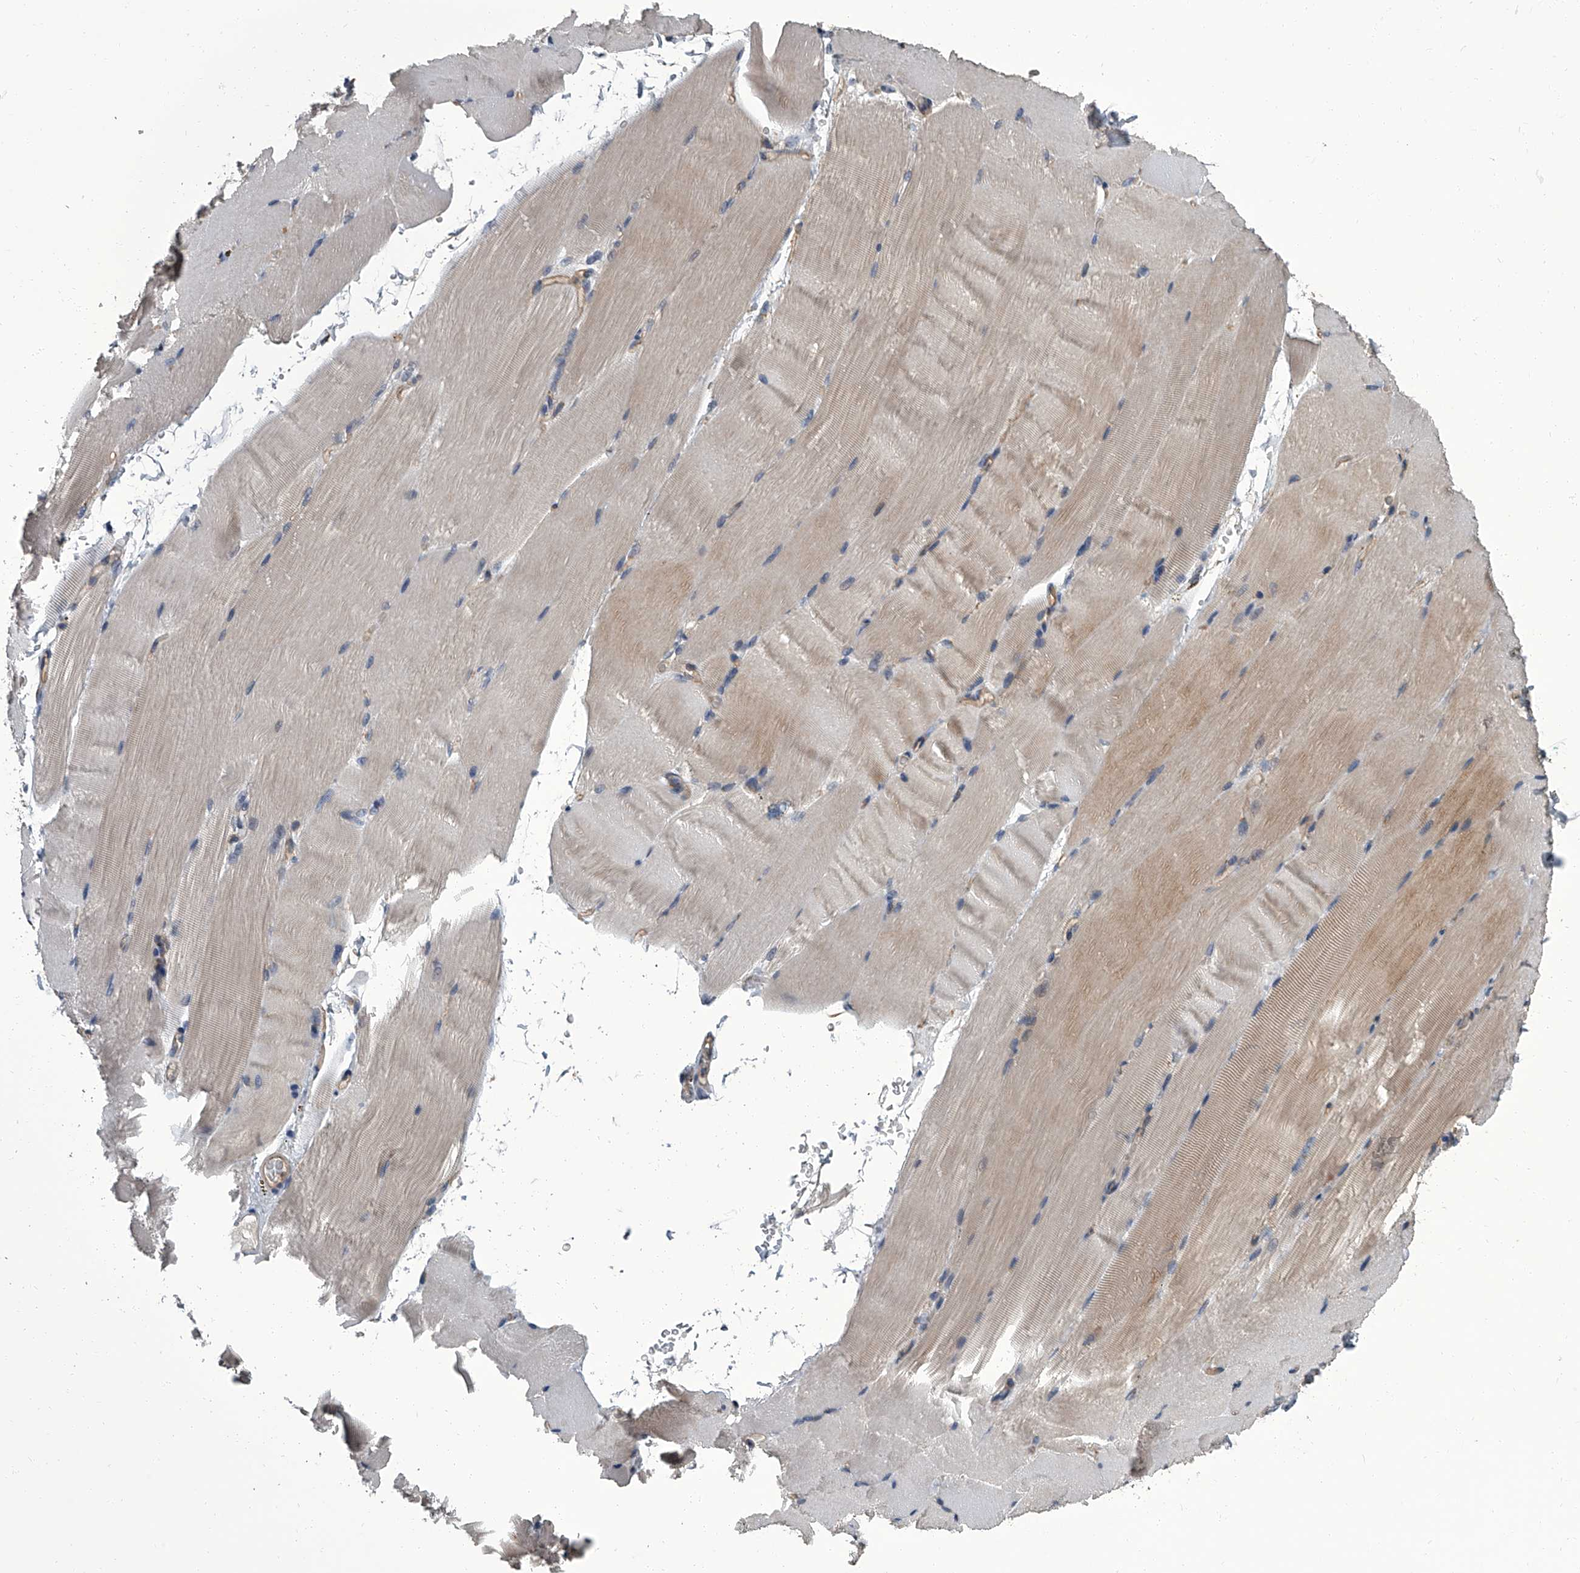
{"staining": {"intensity": "weak", "quantity": "25%-75%", "location": "cytoplasmic/membranous"}, "tissue": "skeletal muscle", "cell_type": "Myocytes", "image_type": "normal", "snomed": [{"axis": "morphology", "description": "Normal tissue, NOS"}, {"axis": "topography", "description": "Skeletal muscle"}, {"axis": "topography", "description": "Parathyroid gland"}], "caption": "Myocytes display weak cytoplasmic/membranous expression in approximately 25%-75% of cells in benign skeletal muscle. (DAB (3,3'-diaminobenzidine) = brown stain, brightfield microscopy at high magnification).", "gene": "SIRT4", "patient": {"sex": "female", "age": 37}}